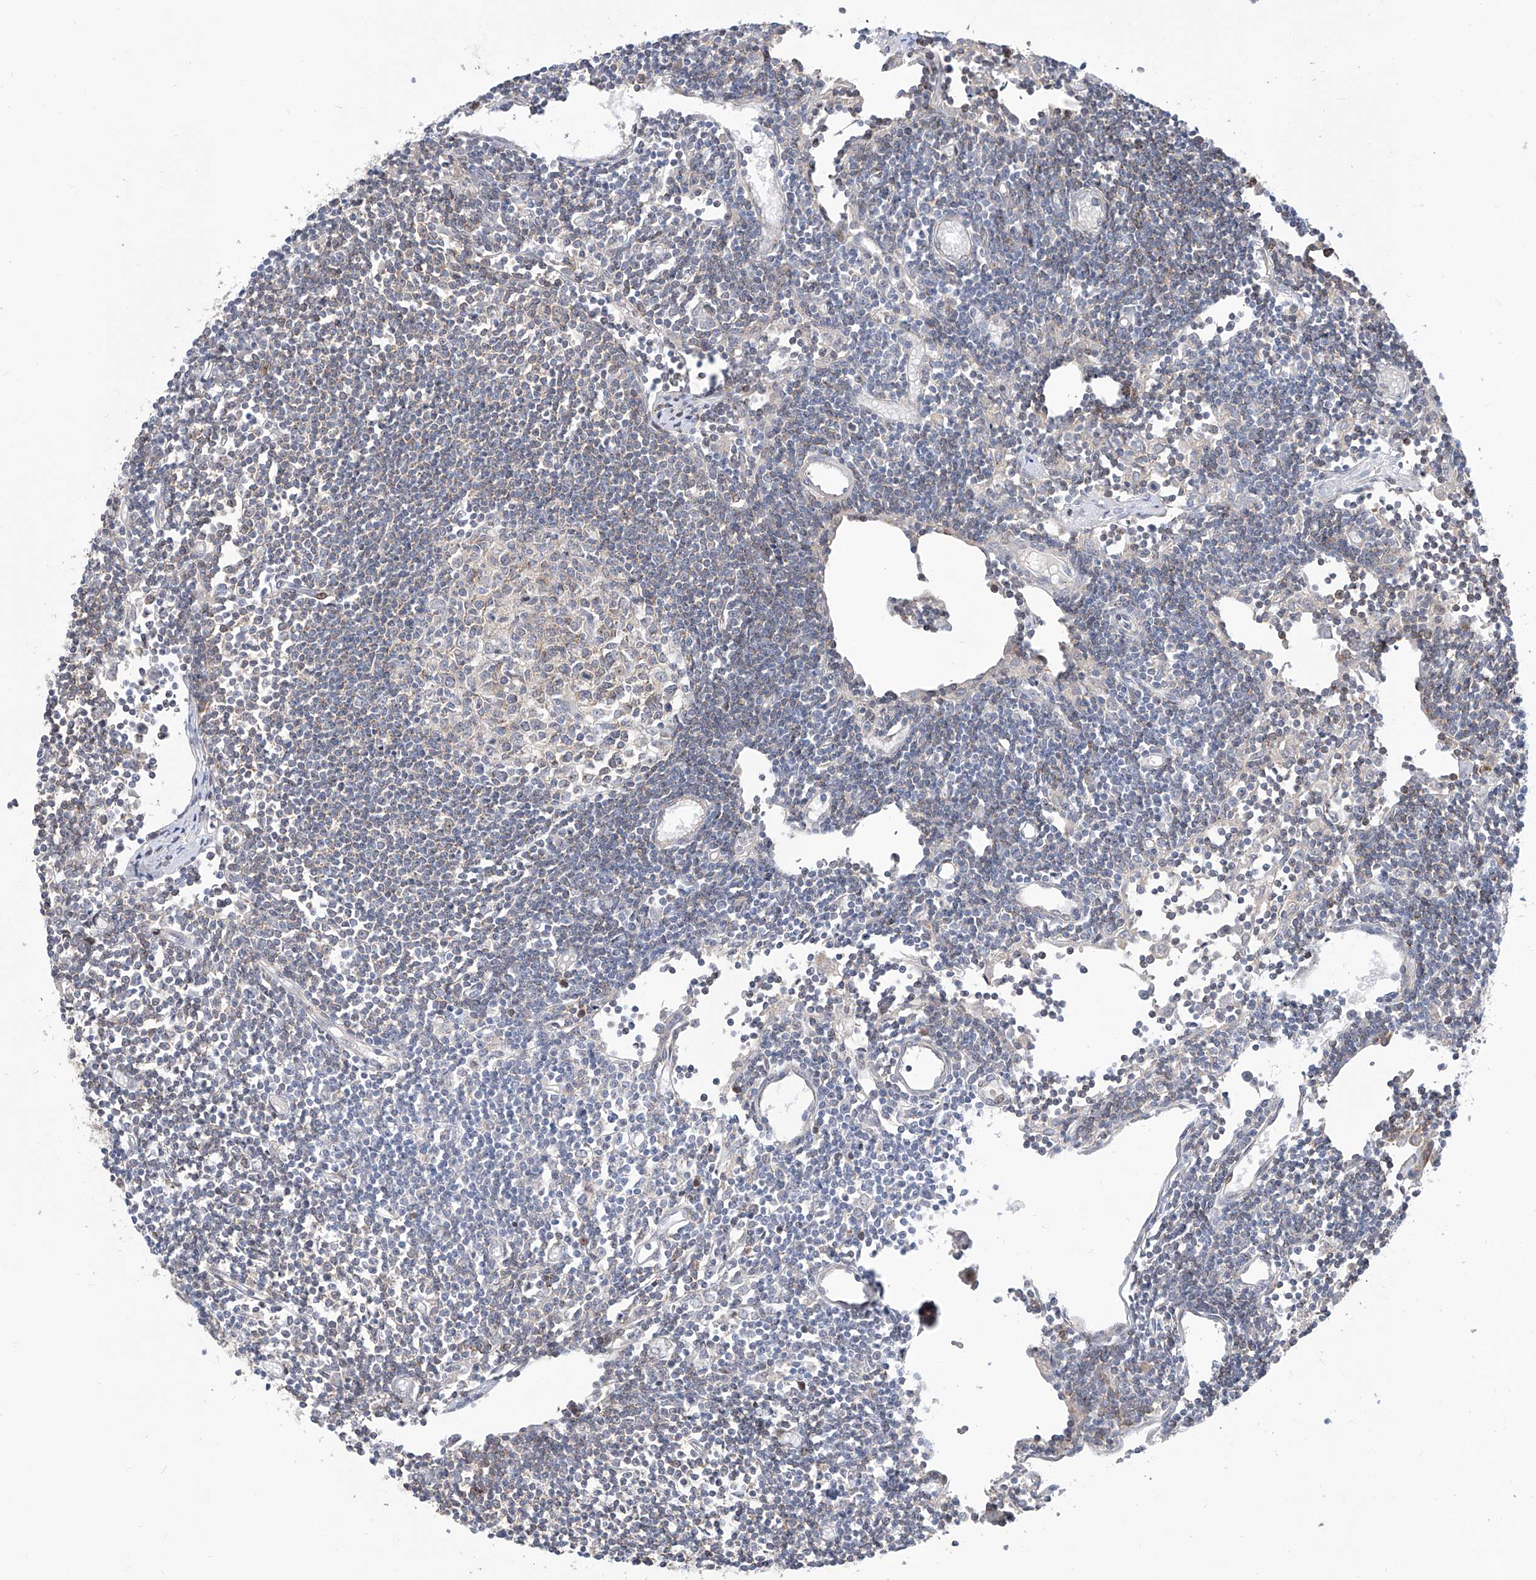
{"staining": {"intensity": "negative", "quantity": "none", "location": "none"}, "tissue": "lymph node", "cell_type": "Germinal center cells", "image_type": "normal", "snomed": [{"axis": "morphology", "description": "Normal tissue, NOS"}, {"axis": "topography", "description": "Lymph node"}], "caption": "Germinal center cells show no significant protein staining in normal lymph node. The staining is performed using DAB (3,3'-diaminobenzidine) brown chromogen with nuclei counter-stained in using hematoxylin.", "gene": "LRRC1", "patient": {"sex": "female", "age": 11}}